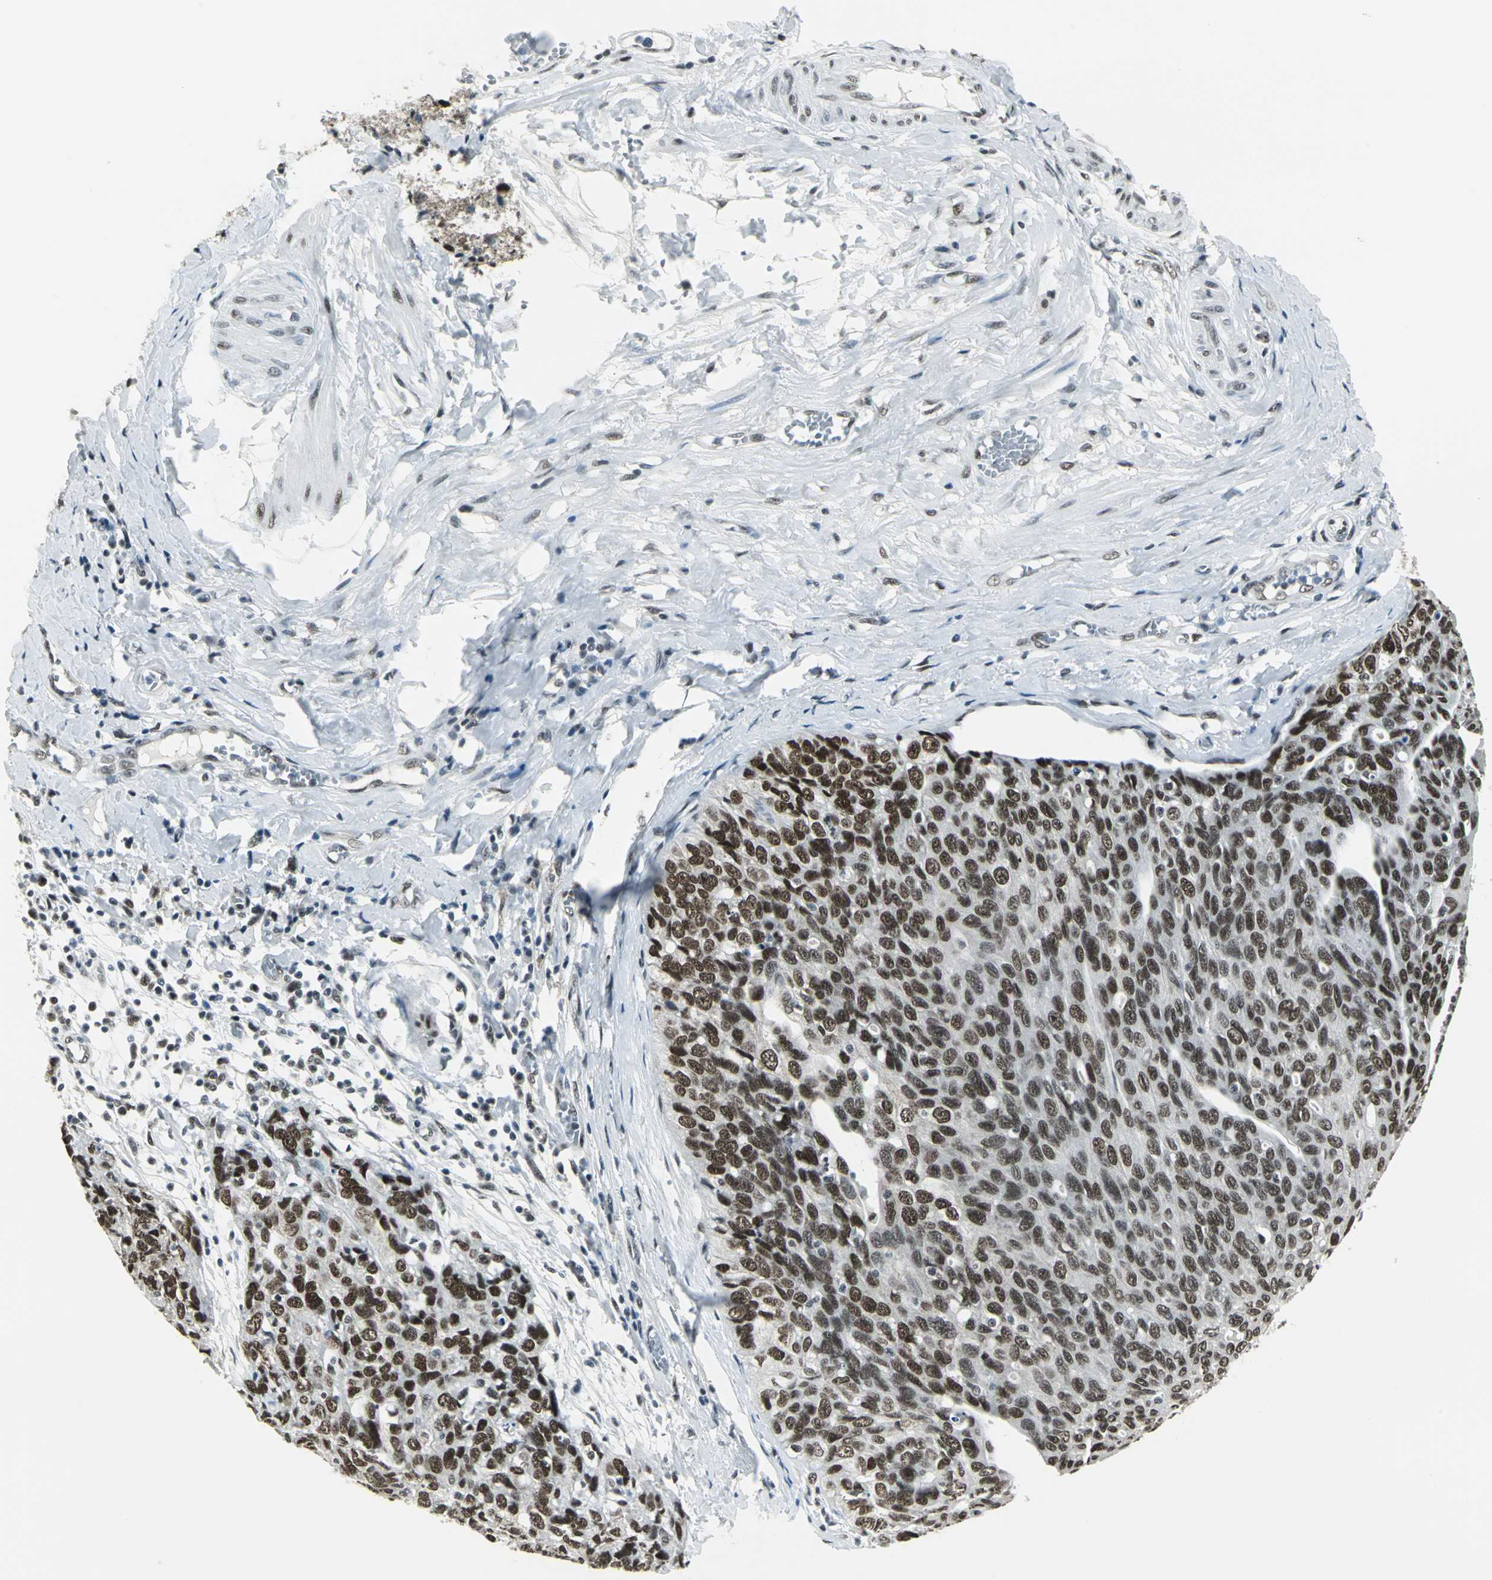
{"staining": {"intensity": "strong", "quantity": ">75%", "location": "nuclear"}, "tissue": "ovarian cancer", "cell_type": "Tumor cells", "image_type": "cancer", "snomed": [{"axis": "morphology", "description": "Carcinoma, endometroid"}, {"axis": "topography", "description": "Ovary"}], "caption": "This is a histology image of immunohistochemistry staining of ovarian cancer (endometroid carcinoma), which shows strong staining in the nuclear of tumor cells.", "gene": "ADNP", "patient": {"sex": "female", "age": 60}}